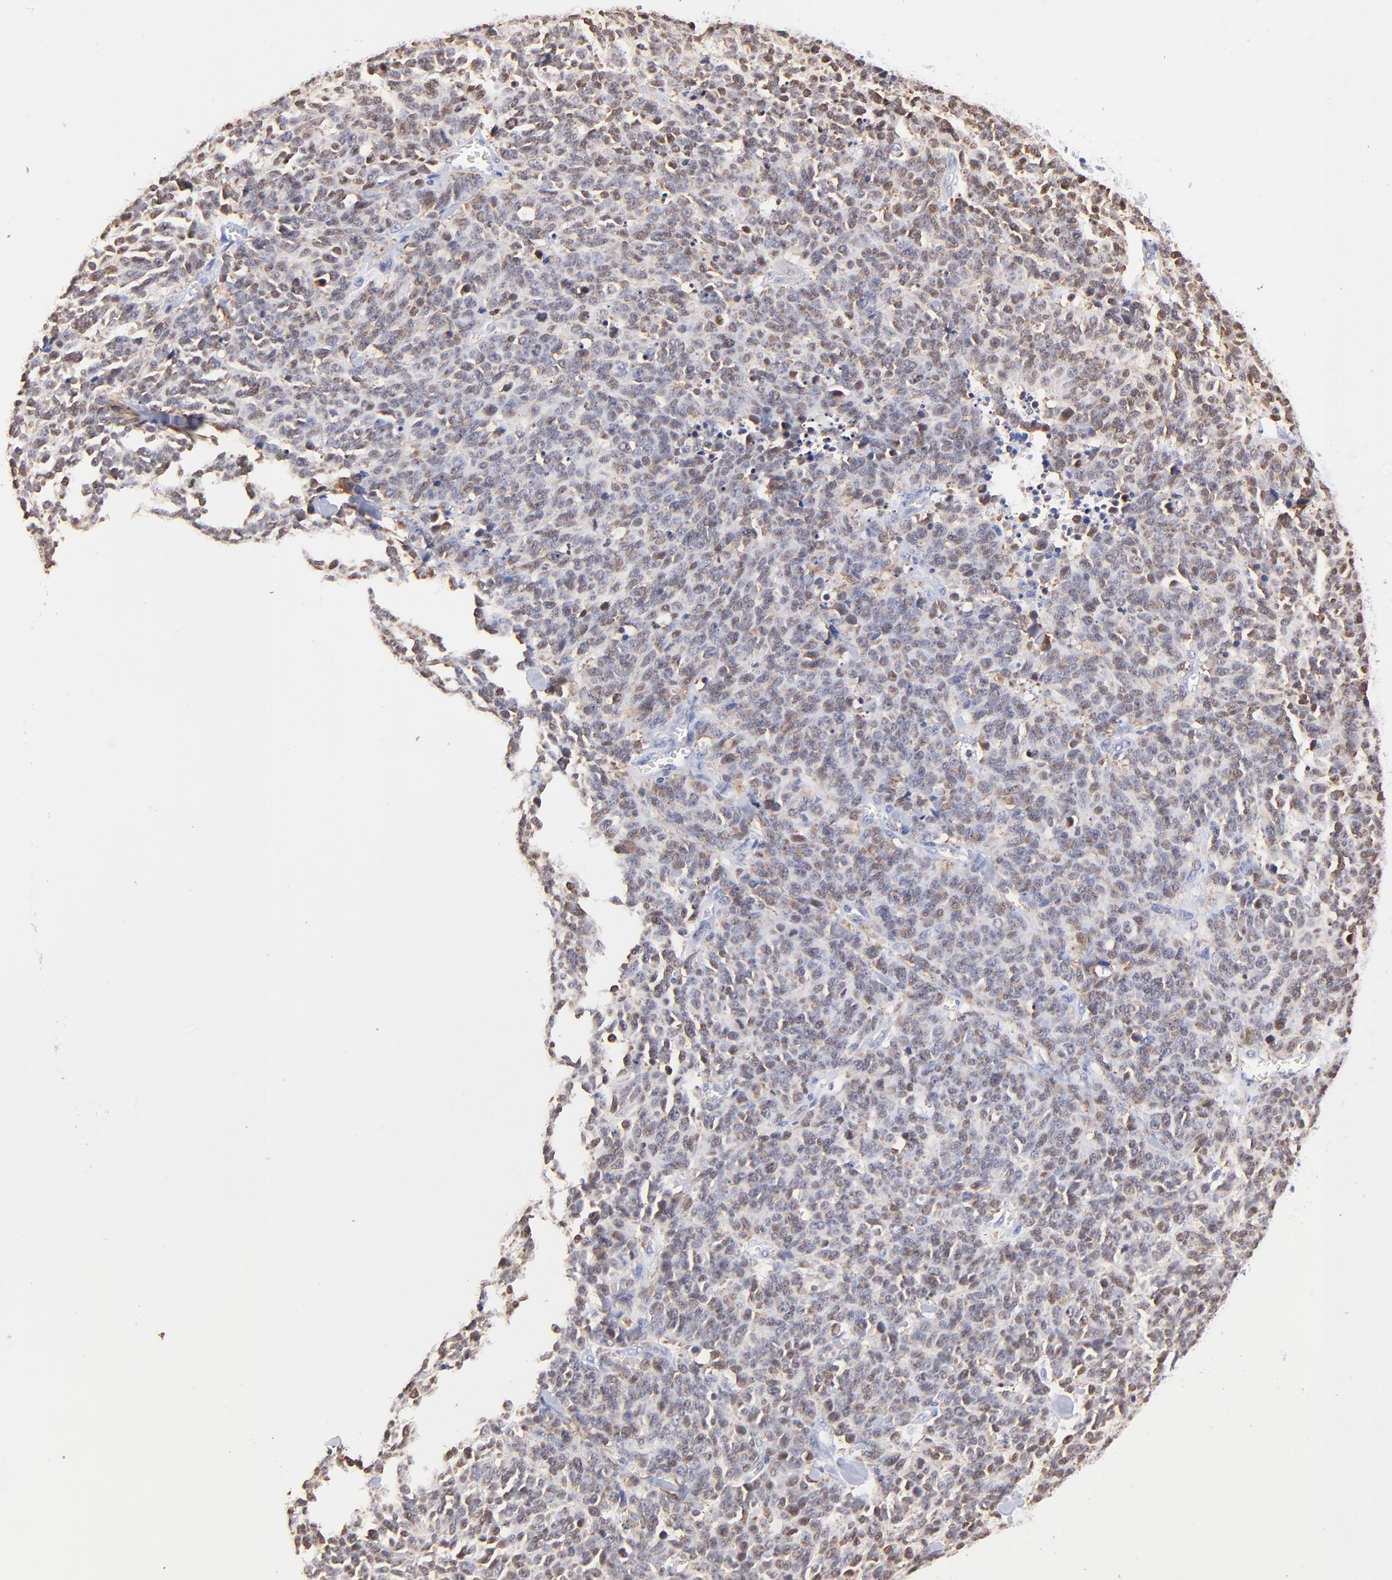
{"staining": {"intensity": "moderate", "quantity": ">75%", "location": "cytoplasmic/membranous,nuclear"}, "tissue": "lung cancer", "cell_type": "Tumor cells", "image_type": "cancer", "snomed": [{"axis": "morphology", "description": "Neoplasm, malignant, NOS"}, {"axis": "topography", "description": "Lung"}], "caption": "Human malignant neoplasm (lung) stained for a protein (brown) displays moderate cytoplasmic/membranous and nuclear positive expression in about >75% of tumor cells.", "gene": "ZNF155", "patient": {"sex": "female", "age": 58}}